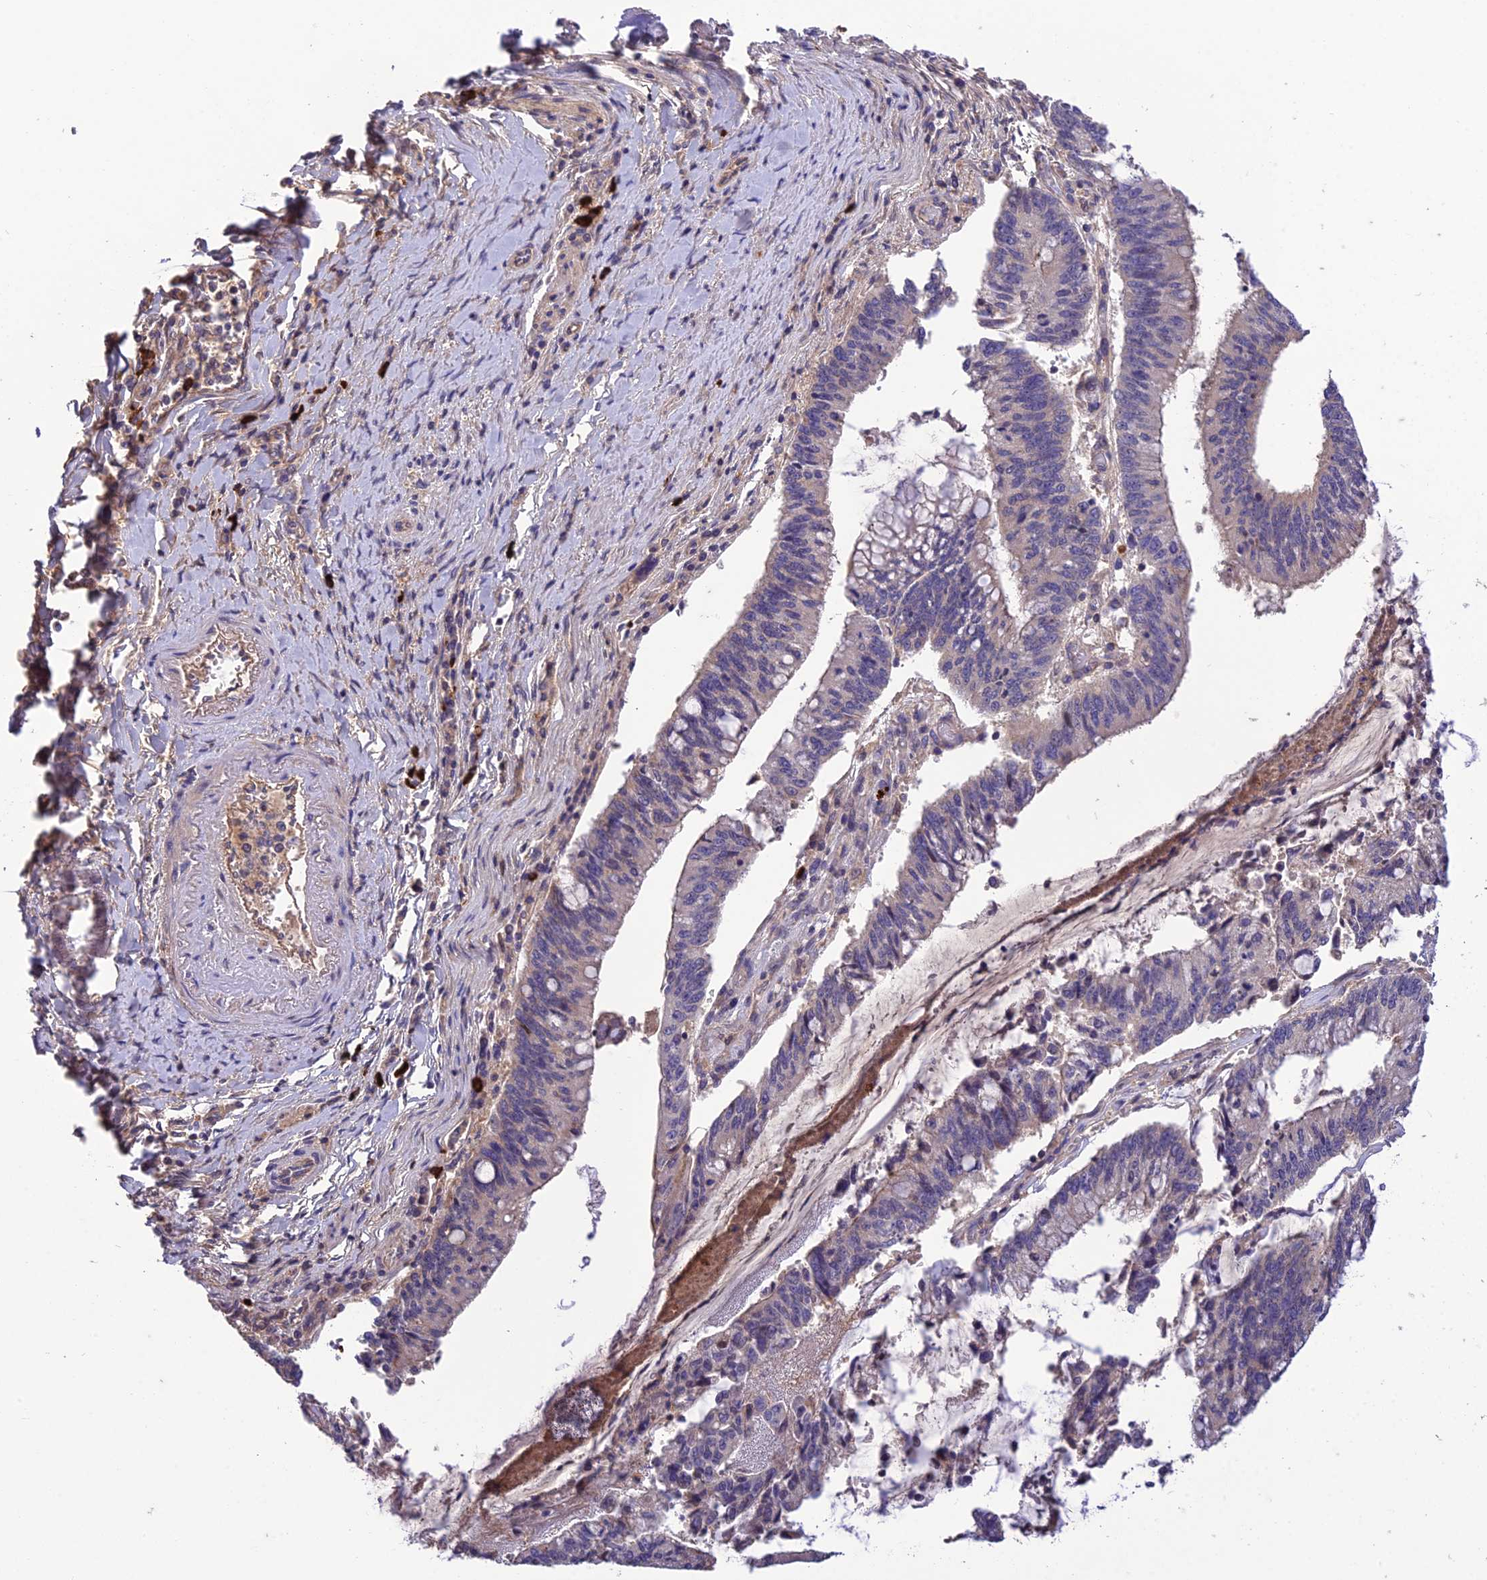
{"staining": {"intensity": "negative", "quantity": "none", "location": "none"}, "tissue": "pancreatic cancer", "cell_type": "Tumor cells", "image_type": "cancer", "snomed": [{"axis": "morphology", "description": "Adenocarcinoma, NOS"}, {"axis": "topography", "description": "Pancreas"}], "caption": "Image shows no significant protein positivity in tumor cells of pancreatic cancer (adenocarcinoma).", "gene": "MIOS", "patient": {"sex": "female", "age": 50}}